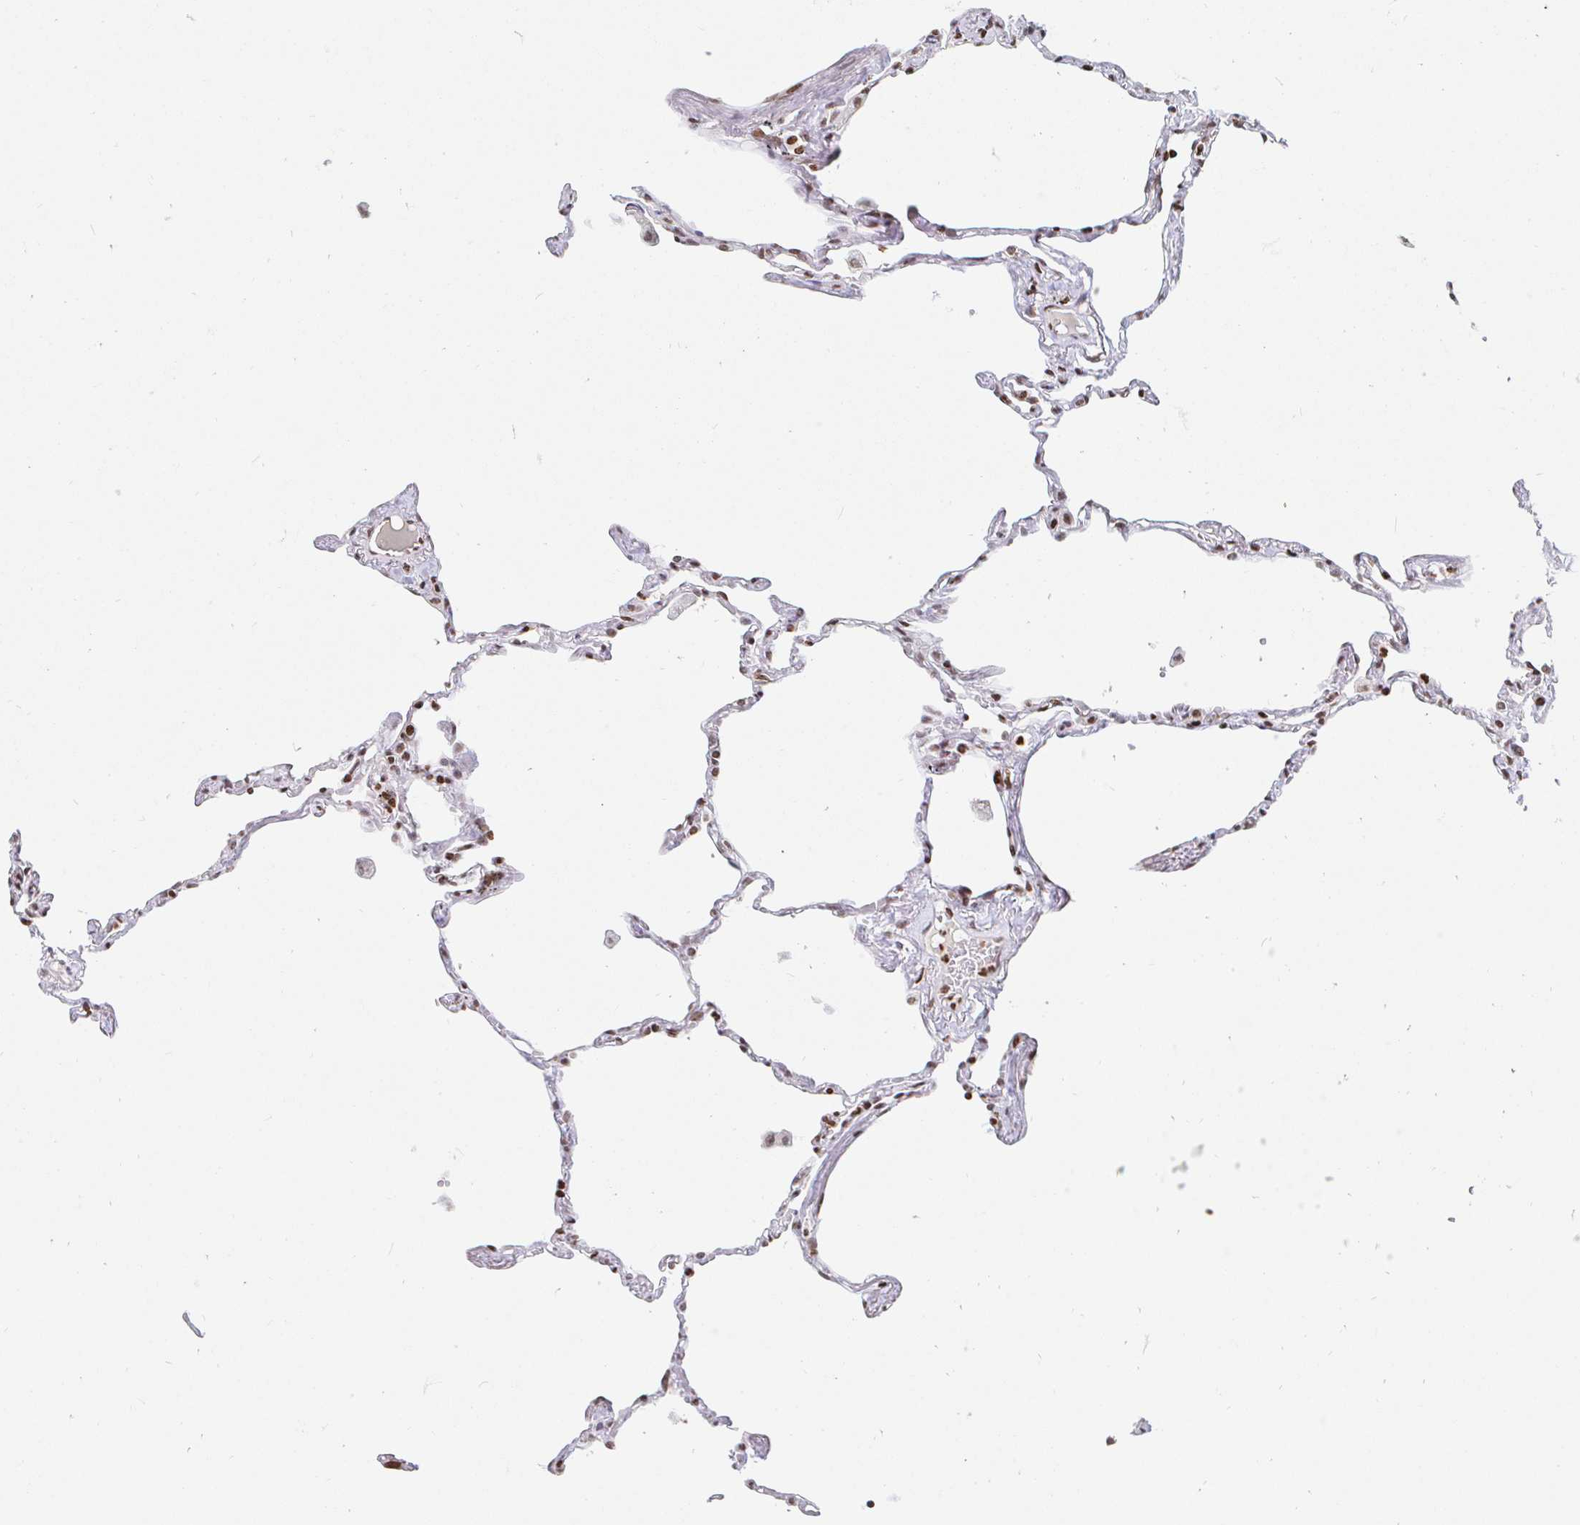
{"staining": {"intensity": "strong", "quantity": "25%-75%", "location": "nuclear"}, "tissue": "lung", "cell_type": "Alveolar cells", "image_type": "normal", "snomed": [{"axis": "morphology", "description": "Normal tissue, NOS"}, {"axis": "topography", "description": "Lung"}], "caption": "DAB immunohistochemical staining of unremarkable human lung displays strong nuclear protein expression in approximately 25%-75% of alveolar cells.", "gene": "HOXC10", "patient": {"sex": "female", "age": 67}}